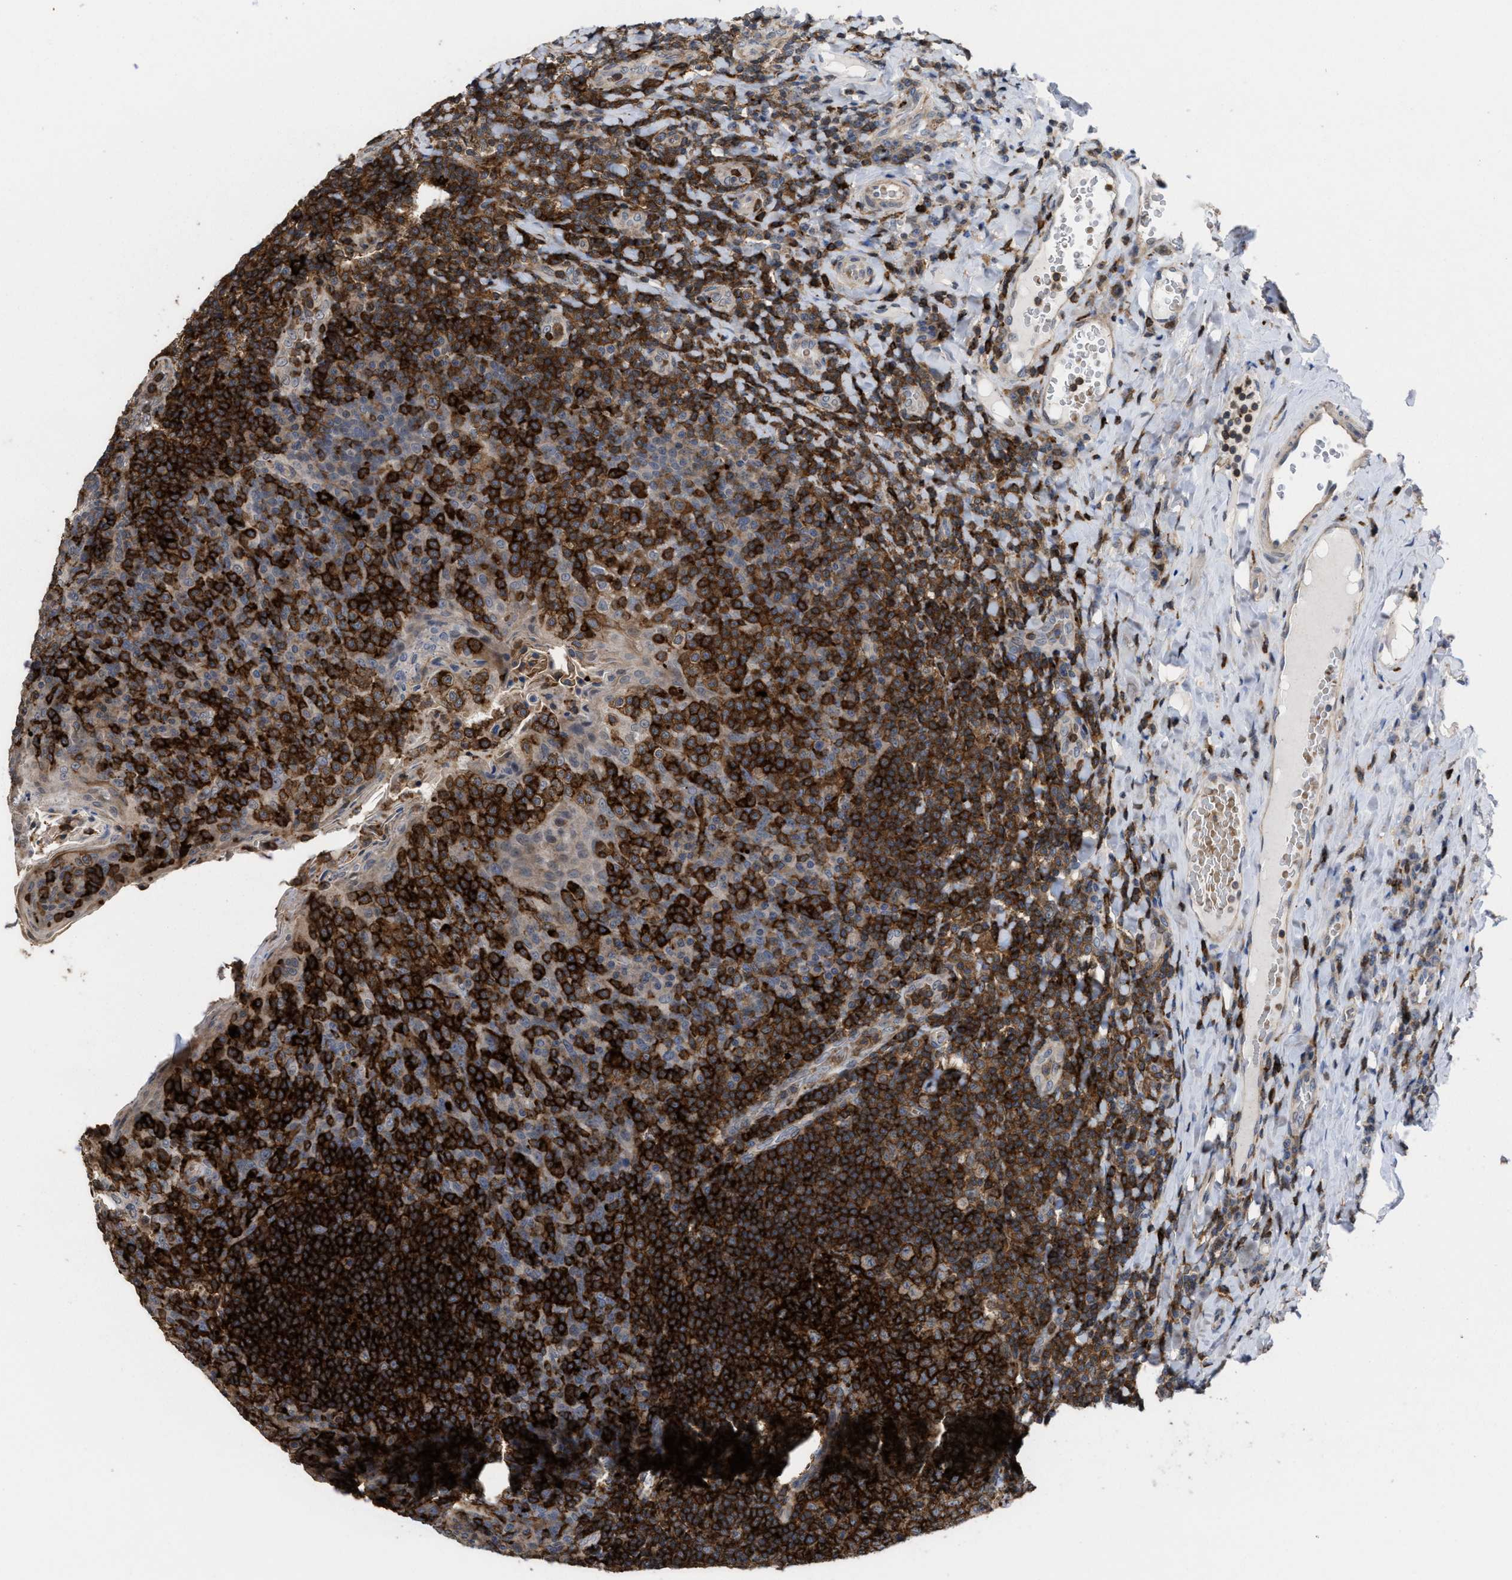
{"staining": {"intensity": "strong", "quantity": ">75%", "location": "cytoplasmic/membranous"}, "tissue": "tonsil", "cell_type": "Germinal center cells", "image_type": "normal", "snomed": [{"axis": "morphology", "description": "Normal tissue, NOS"}, {"axis": "topography", "description": "Tonsil"}], "caption": "Human tonsil stained with a brown dye demonstrates strong cytoplasmic/membranous positive staining in approximately >75% of germinal center cells.", "gene": "PTPRE", "patient": {"sex": "male", "age": 17}}